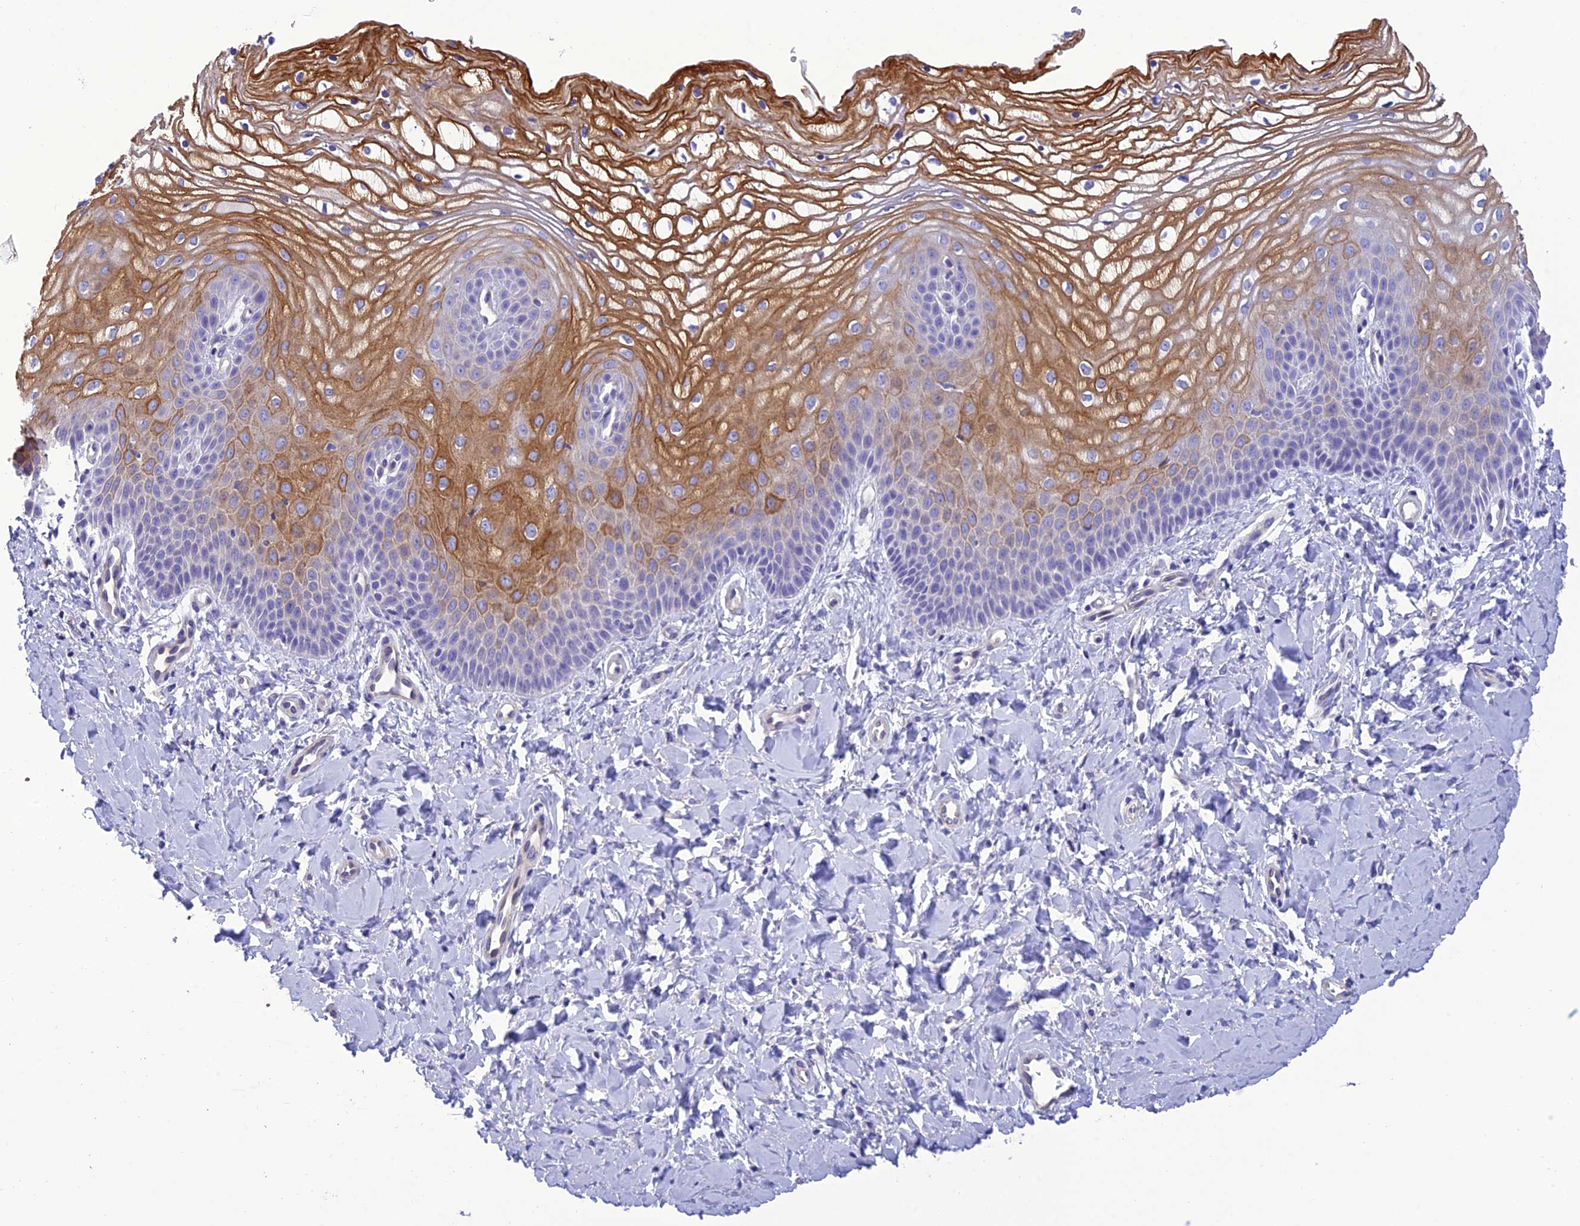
{"staining": {"intensity": "strong", "quantity": ">75%", "location": "cytoplasmic/membranous"}, "tissue": "vagina", "cell_type": "Squamous epithelial cells", "image_type": "normal", "snomed": [{"axis": "morphology", "description": "Normal tissue, NOS"}, {"axis": "topography", "description": "Vagina"}, {"axis": "topography", "description": "Cervix"}], "caption": "Immunohistochemistry (IHC) of unremarkable human vagina exhibits high levels of strong cytoplasmic/membranous expression in approximately >75% of squamous epithelial cells.", "gene": "C17orf67", "patient": {"sex": "female", "age": 40}}